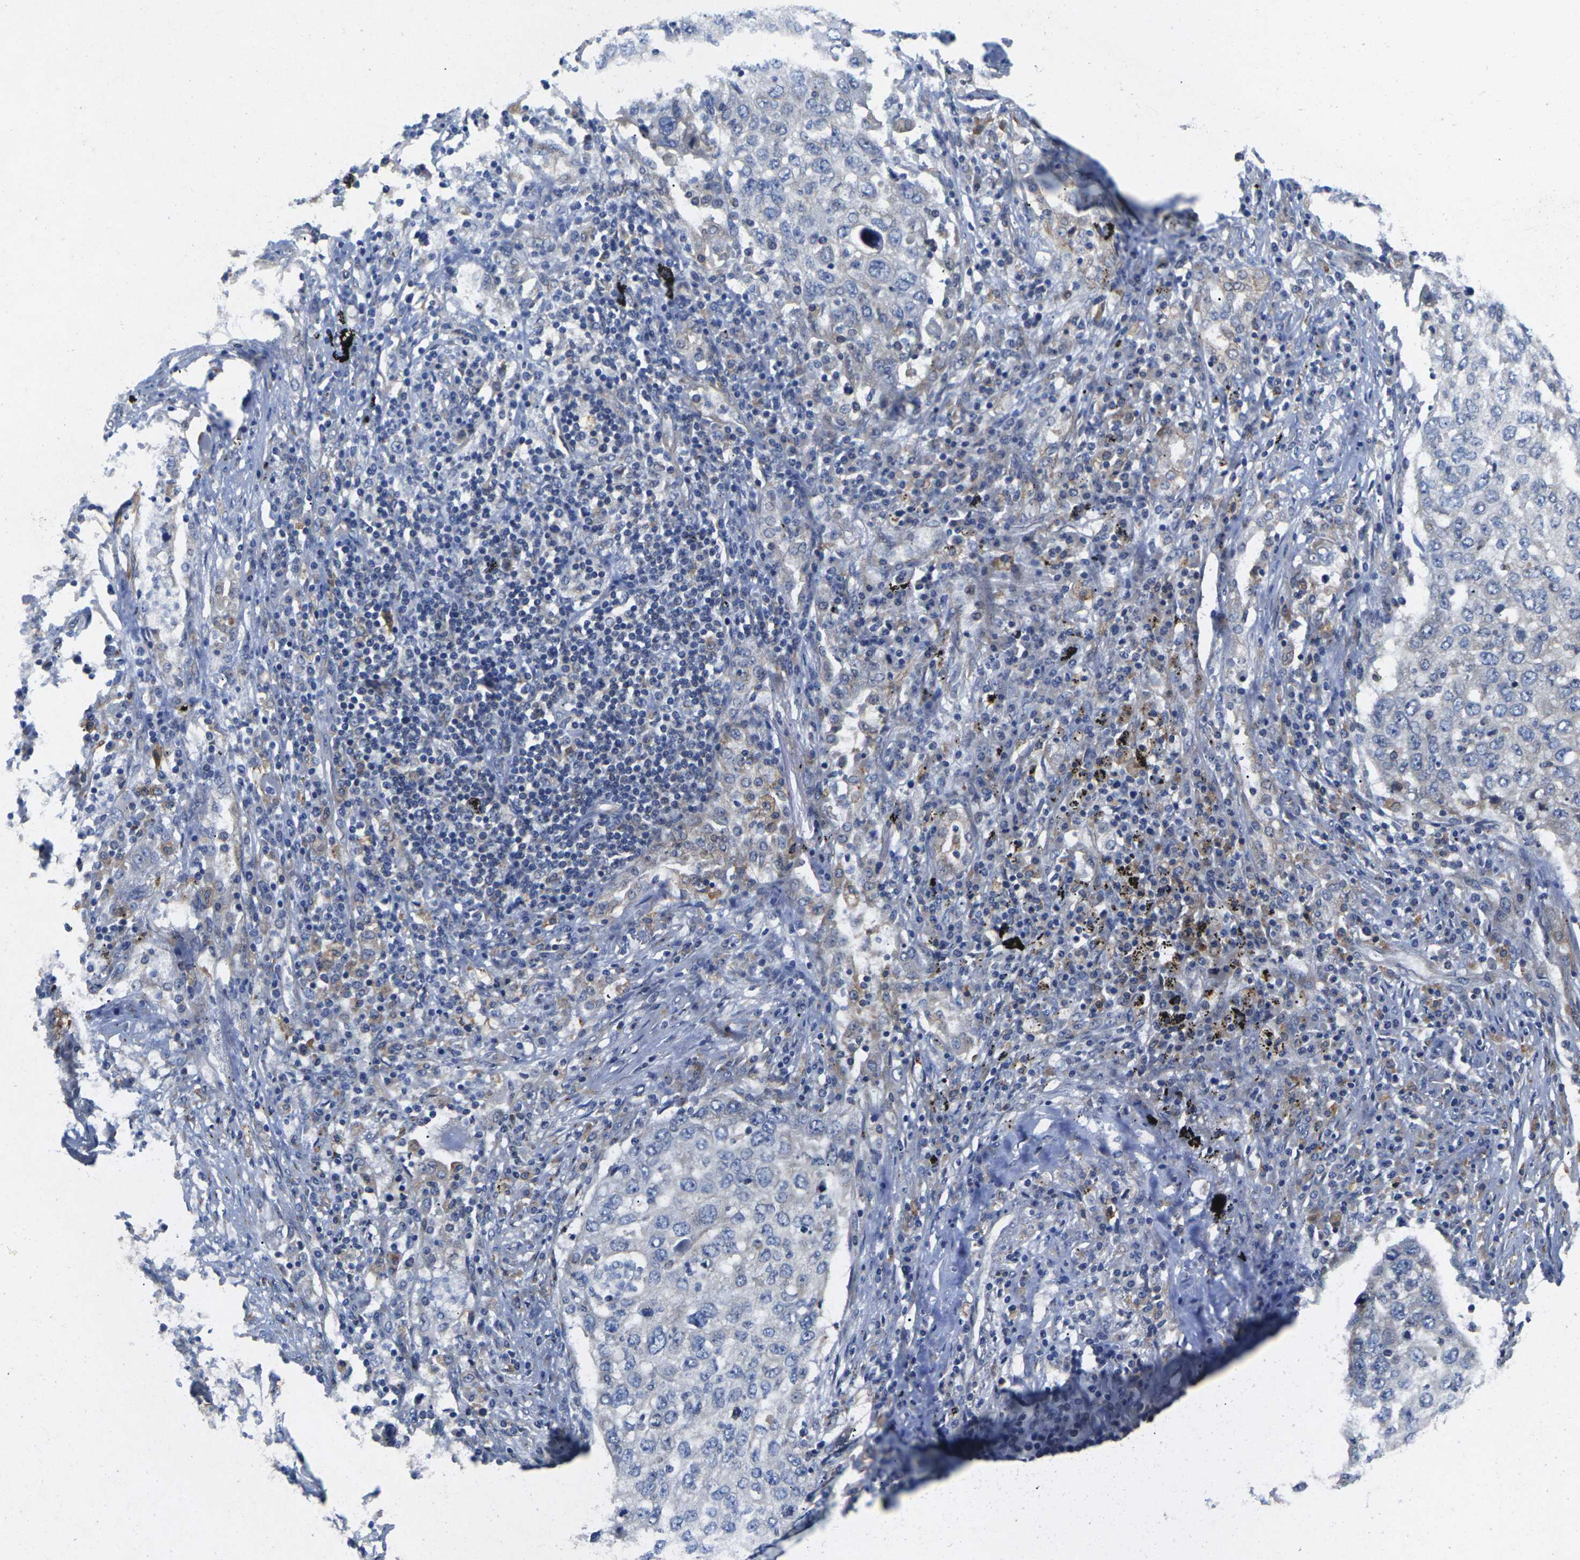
{"staining": {"intensity": "negative", "quantity": "none", "location": "none"}, "tissue": "lung cancer", "cell_type": "Tumor cells", "image_type": "cancer", "snomed": [{"axis": "morphology", "description": "Squamous cell carcinoma, NOS"}, {"axis": "topography", "description": "Lung"}], "caption": "Immunohistochemical staining of lung cancer reveals no significant staining in tumor cells. (DAB (3,3'-diaminobenzidine) immunohistochemistry with hematoxylin counter stain).", "gene": "SCNN1A", "patient": {"sex": "female", "age": 63}}